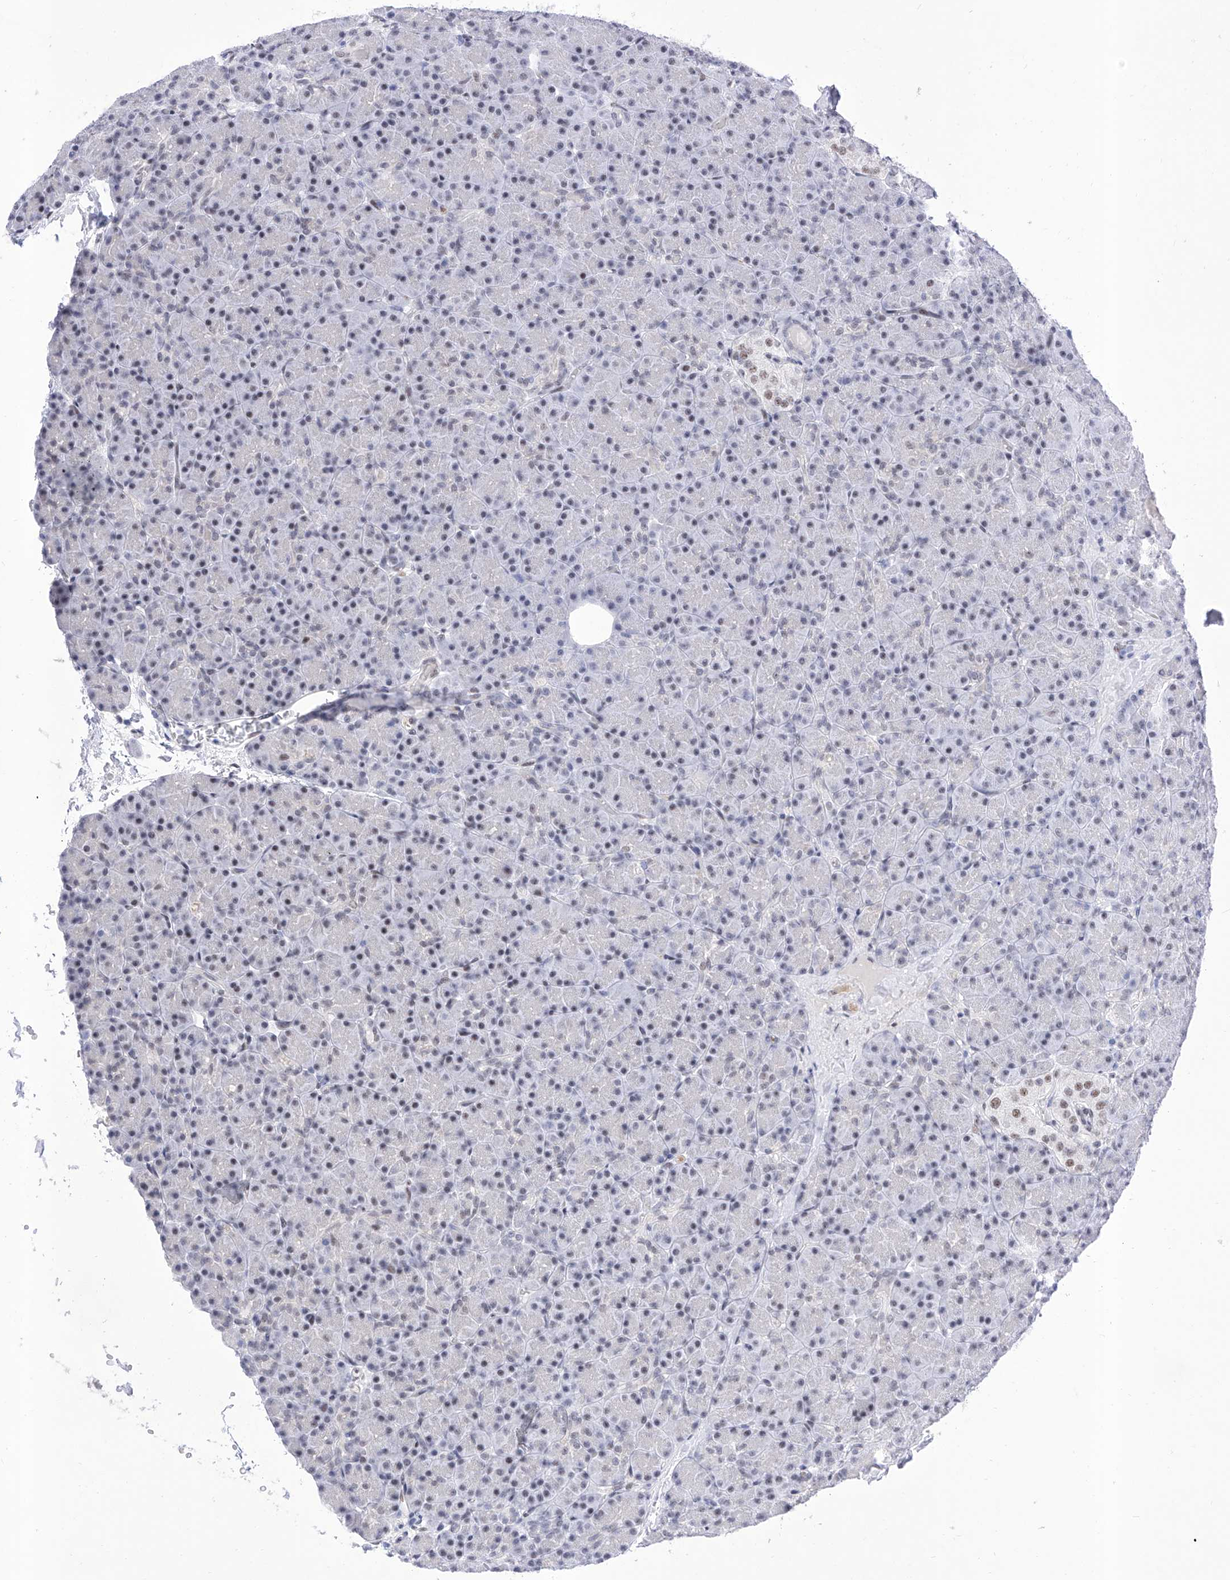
{"staining": {"intensity": "negative", "quantity": "none", "location": "none"}, "tissue": "pancreas", "cell_type": "Exocrine glandular cells", "image_type": "normal", "snomed": [{"axis": "morphology", "description": "Normal tissue, NOS"}, {"axis": "topography", "description": "Pancreas"}], "caption": "Immunohistochemistry image of normal pancreas: pancreas stained with DAB (3,3'-diaminobenzidine) exhibits no significant protein positivity in exocrine glandular cells.", "gene": "ATN1", "patient": {"sex": "female", "age": 43}}